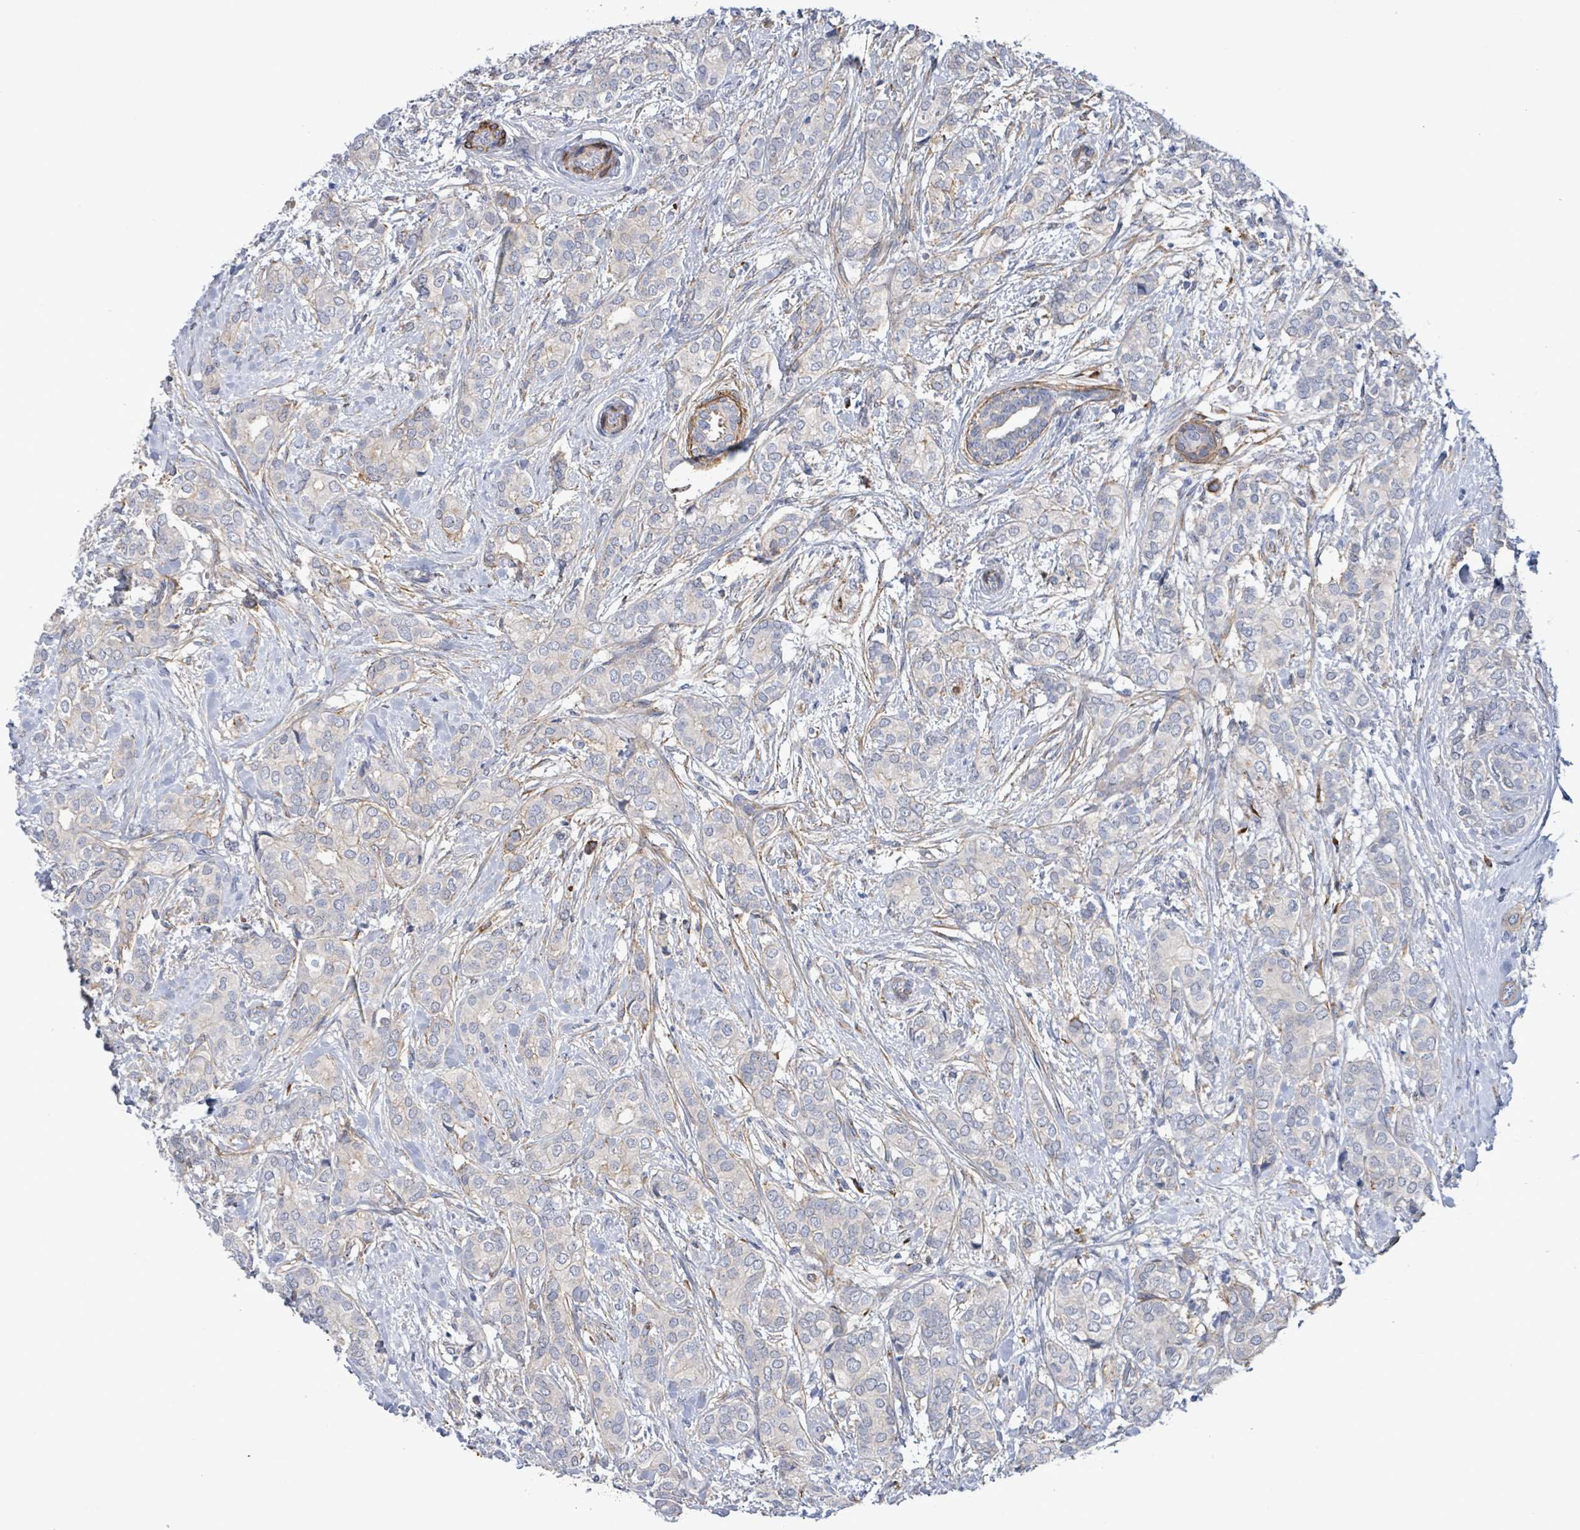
{"staining": {"intensity": "negative", "quantity": "none", "location": "none"}, "tissue": "breast cancer", "cell_type": "Tumor cells", "image_type": "cancer", "snomed": [{"axis": "morphology", "description": "Duct carcinoma"}, {"axis": "topography", "description": "Breast"}], "caption": "A photomicrograph of invasive ductal carcinoma (breast) stained for a protein exhibits no brown staining in tumor cells.", "gene": "DMRTC1B", "patient": {"sex": "female", "age": 73}}